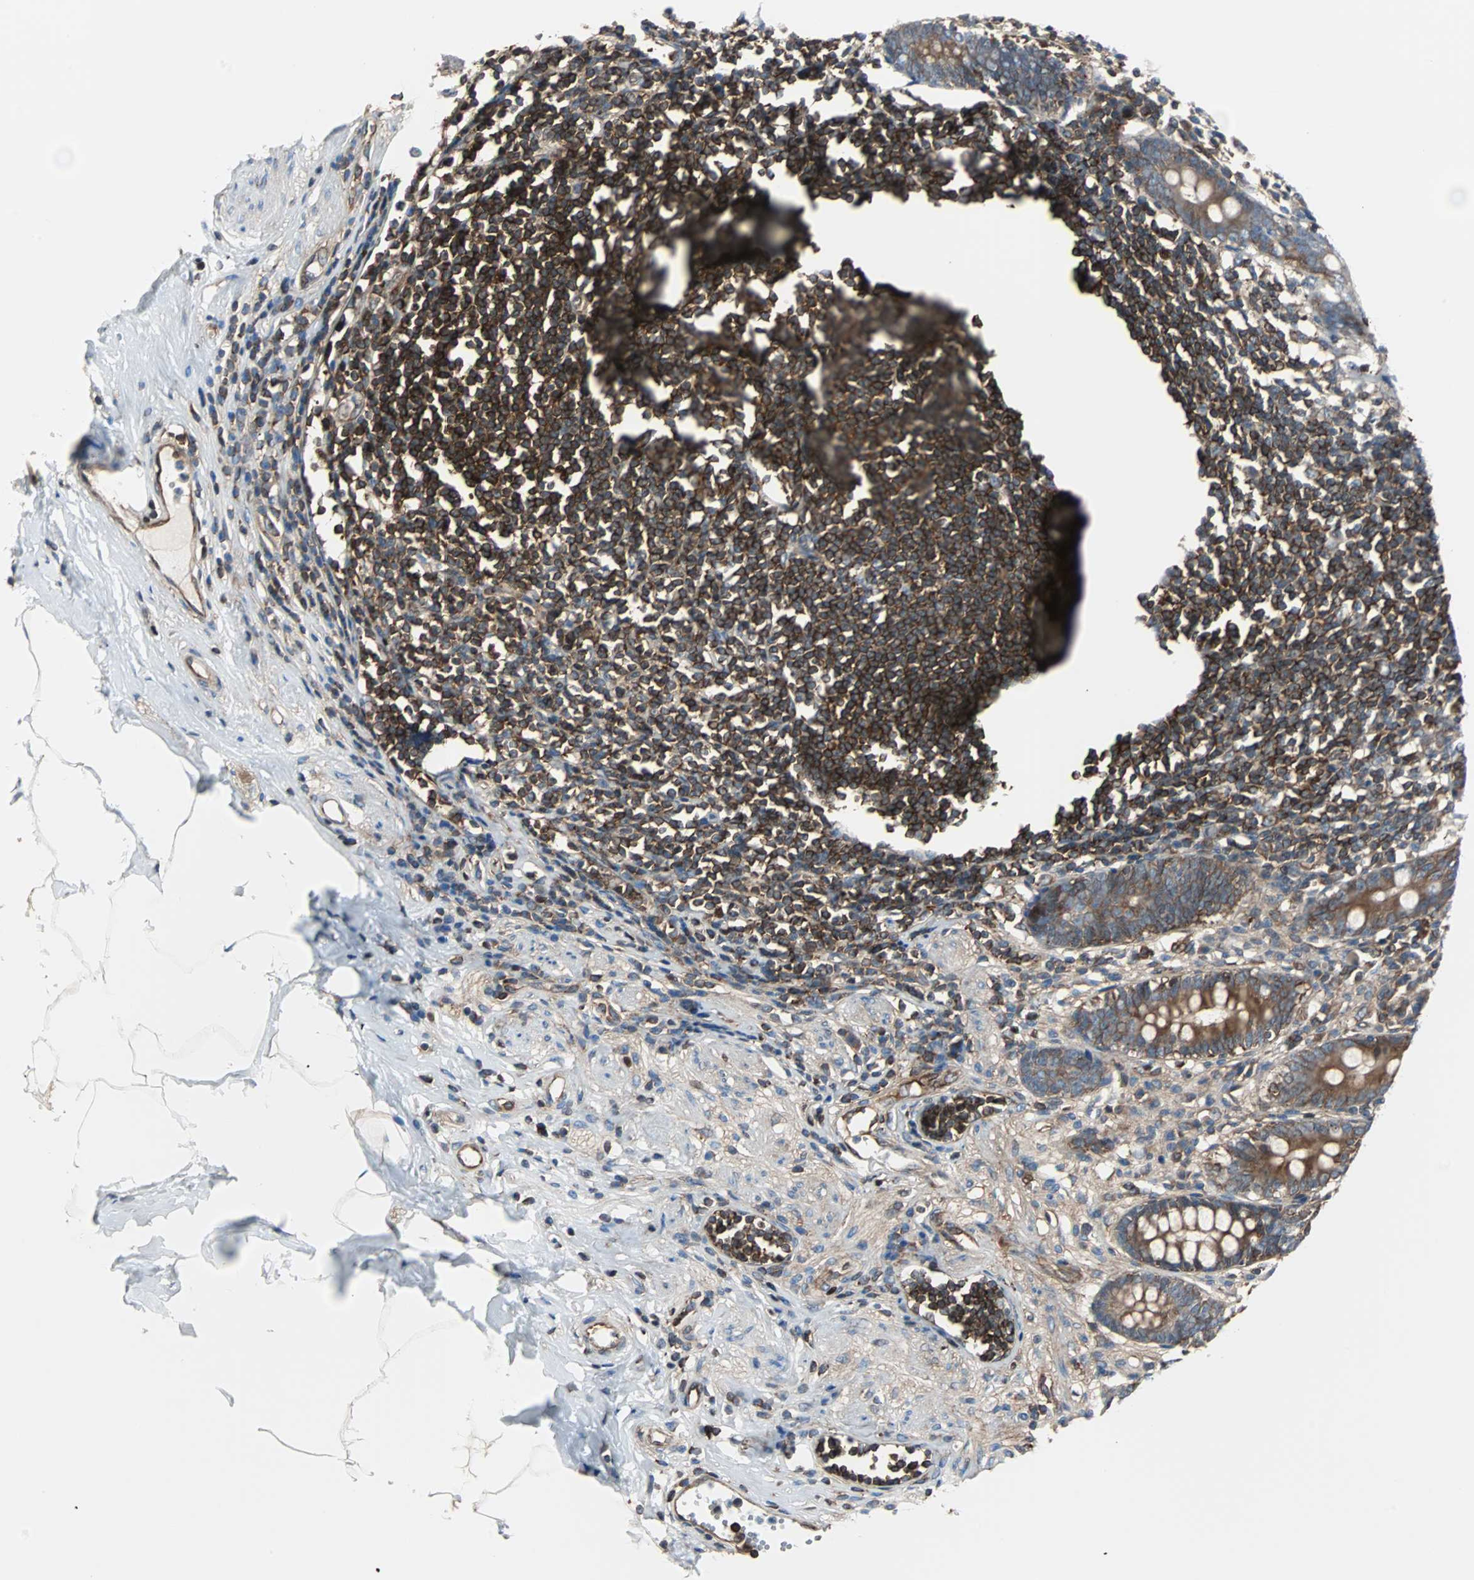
{"staining": {"intensity": "strong", "quantity": ">75%", "location": "cytoplasmic/membranous"}, "tissue": "appendix", "cell_type": "Glandular cells", "image_type": "normal", "snomed": [{"axis": "morphology", "description": "Normal tissue, NOS"}, {"axis": "topography", "description": "Appendix"}], "caption": "A high amount of strong cytoplasmic/membranous expression is appreciated in about >75% of glandular cells in normal appendix. Using DAB (3,3'-diaminobenzidine) (brown) and hematoxylin (blue) stains, captured at high magnification using brightfield microscopy.", "gene": "RELA", "patient": {"sex": "female", "age": 50}}